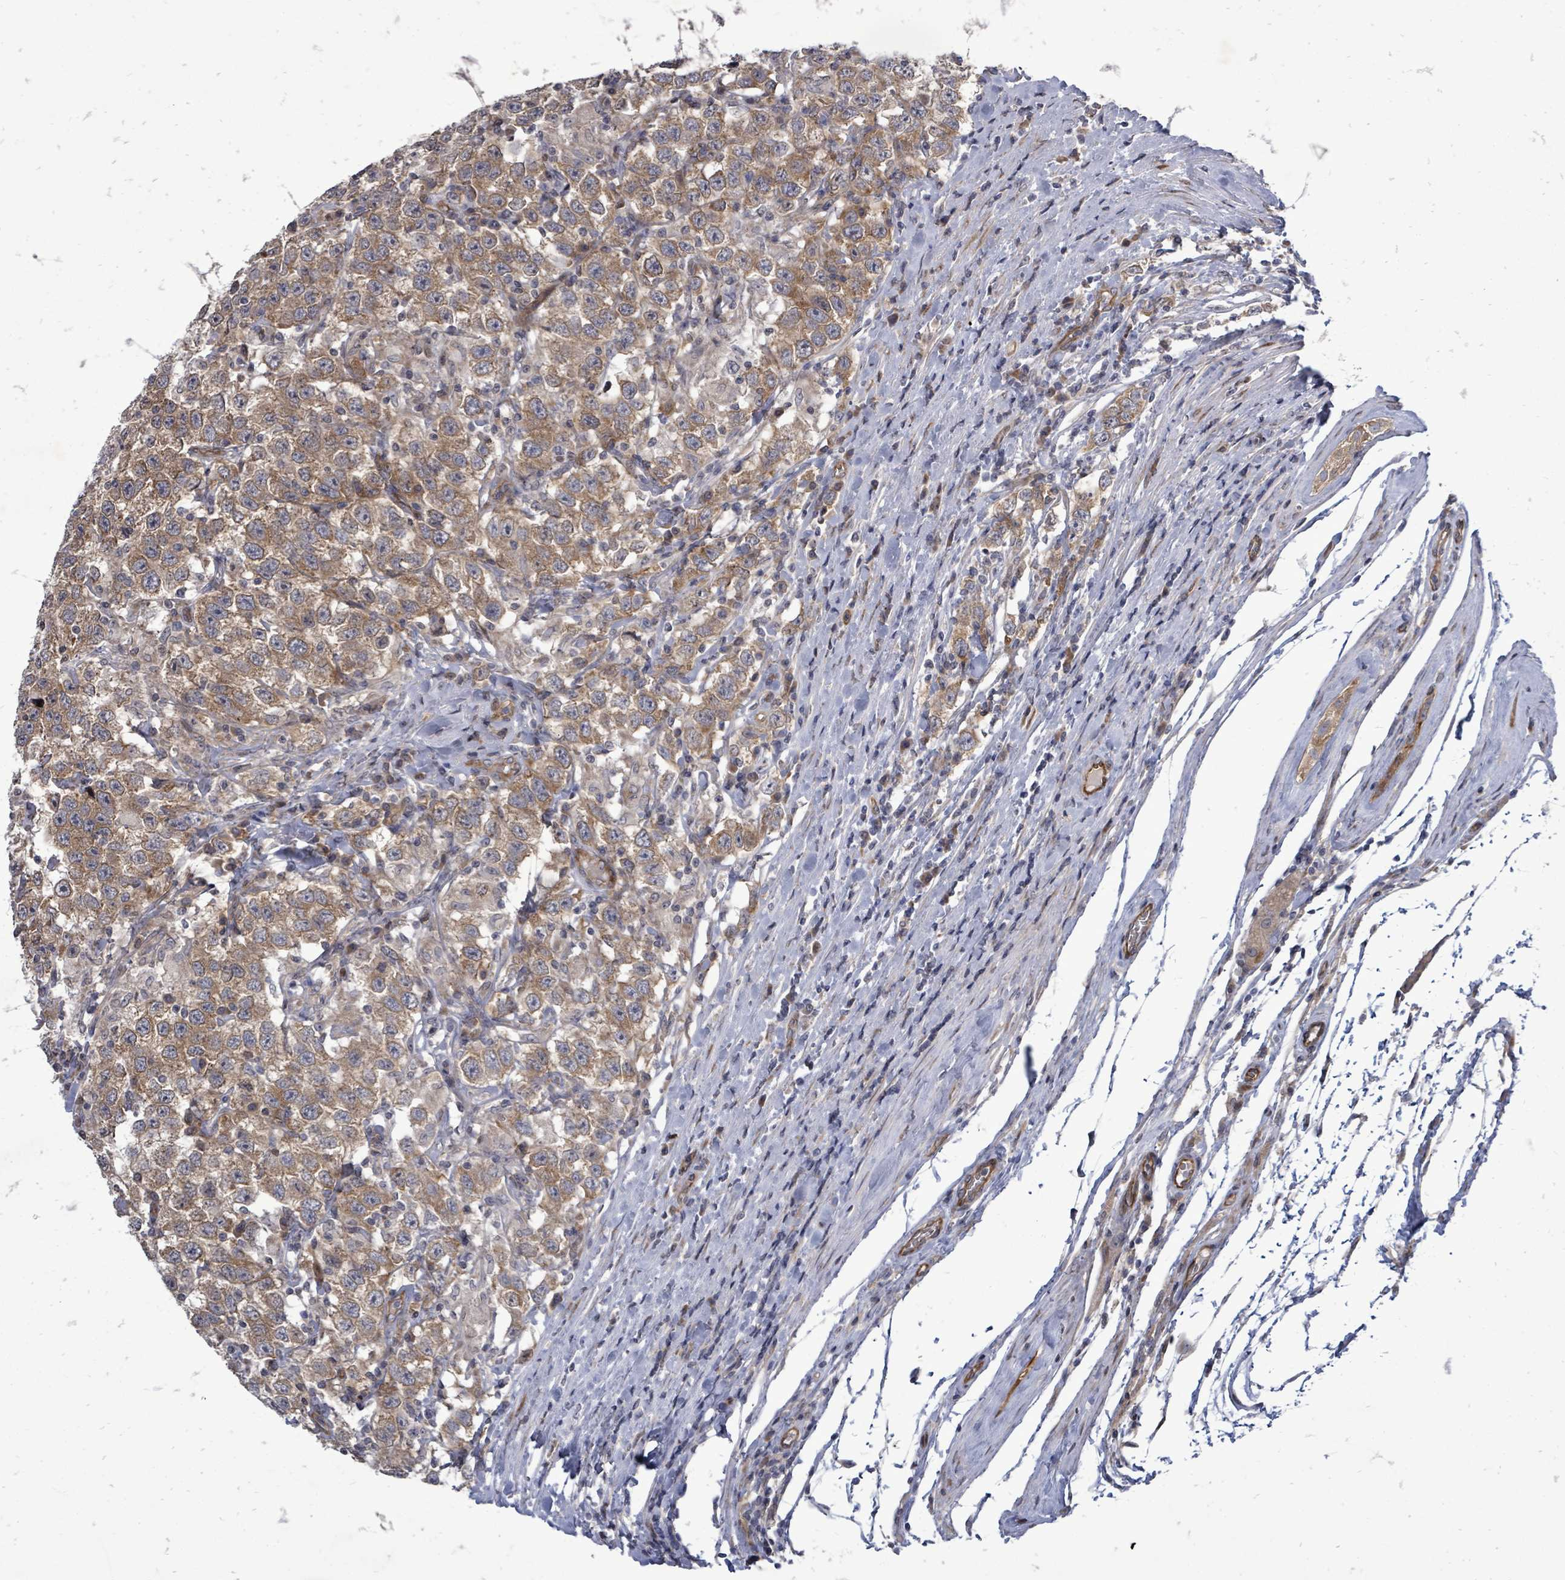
{"staining": {"intensity": "moderate", "quantity": ">75%", "location": "cytoplasmic/membranous"}, "tissue": "testis cancer", "cell_type": "Tumor cells", "image_type": "cancer", "snomed": [{"axis": "morphology", "description": "Seminoma, NOS"}, {"axis": "topography", "description": "Testis"}], "caption": "Brown immunohistochemical staining in testis seminoma shows moderate cytoplasmic/membranous expression in approximately >75% of tumor cells.", "gene": "RALGAPB", "patient": {"sex": "male", "age": 41}}